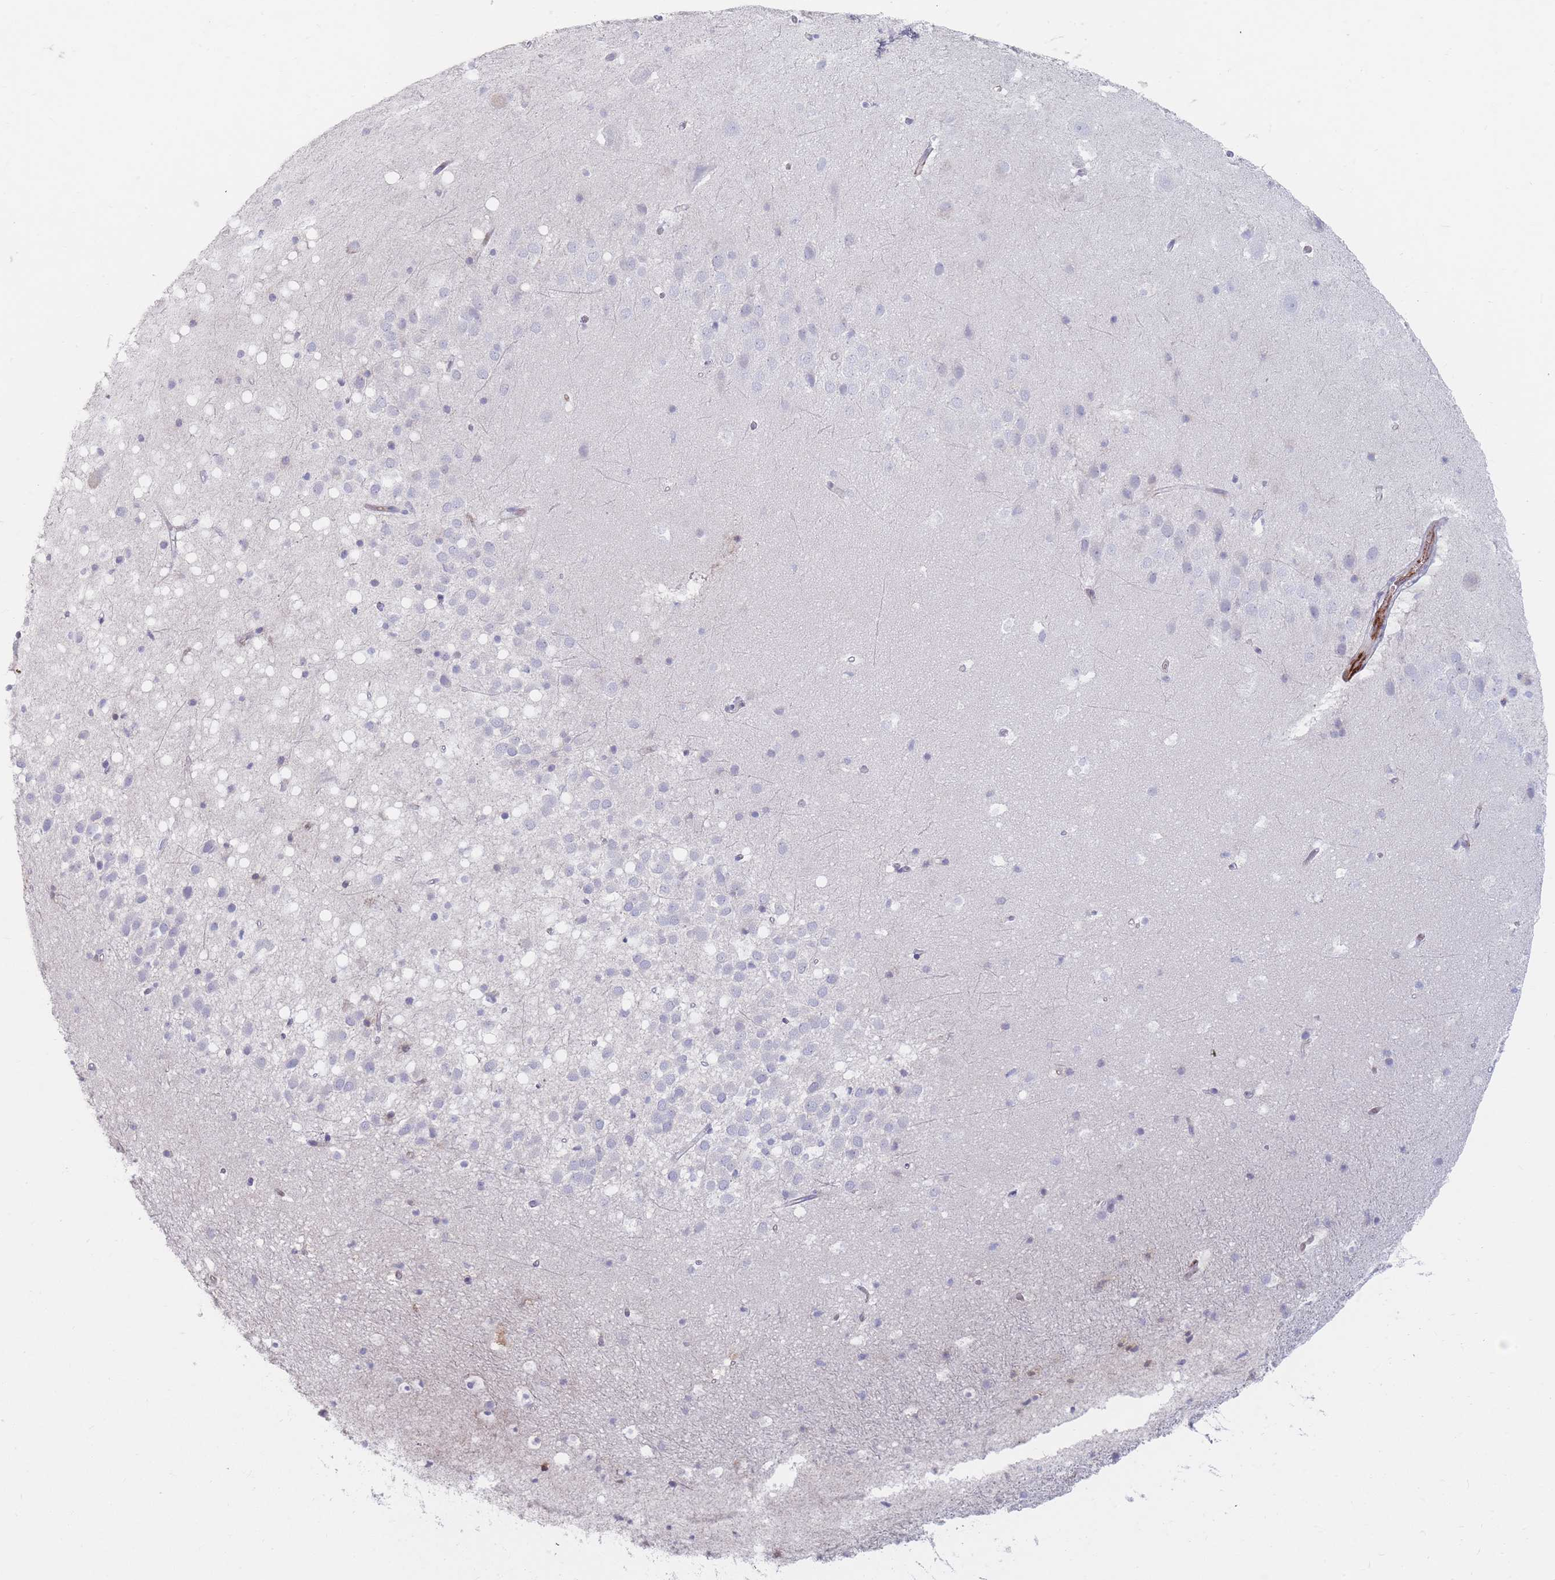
{"staining": {"intensity": "negative", "quantity": "none", "location": "none"}, "tissue": "hippocampus", "cell_type": "Glial cells", "image_type": "normal", "snomed": [{"axis": "morphology", "description": "Normal tissue, NOS"}, {"axis": "topography", "description": "Hippocampus"}], "caption": "This is an IHC micrograph of benign human hippocampus. There is no staining in glial cells.", "gene": "PRG4", "patient": {"sex": "male", "age": 37}}